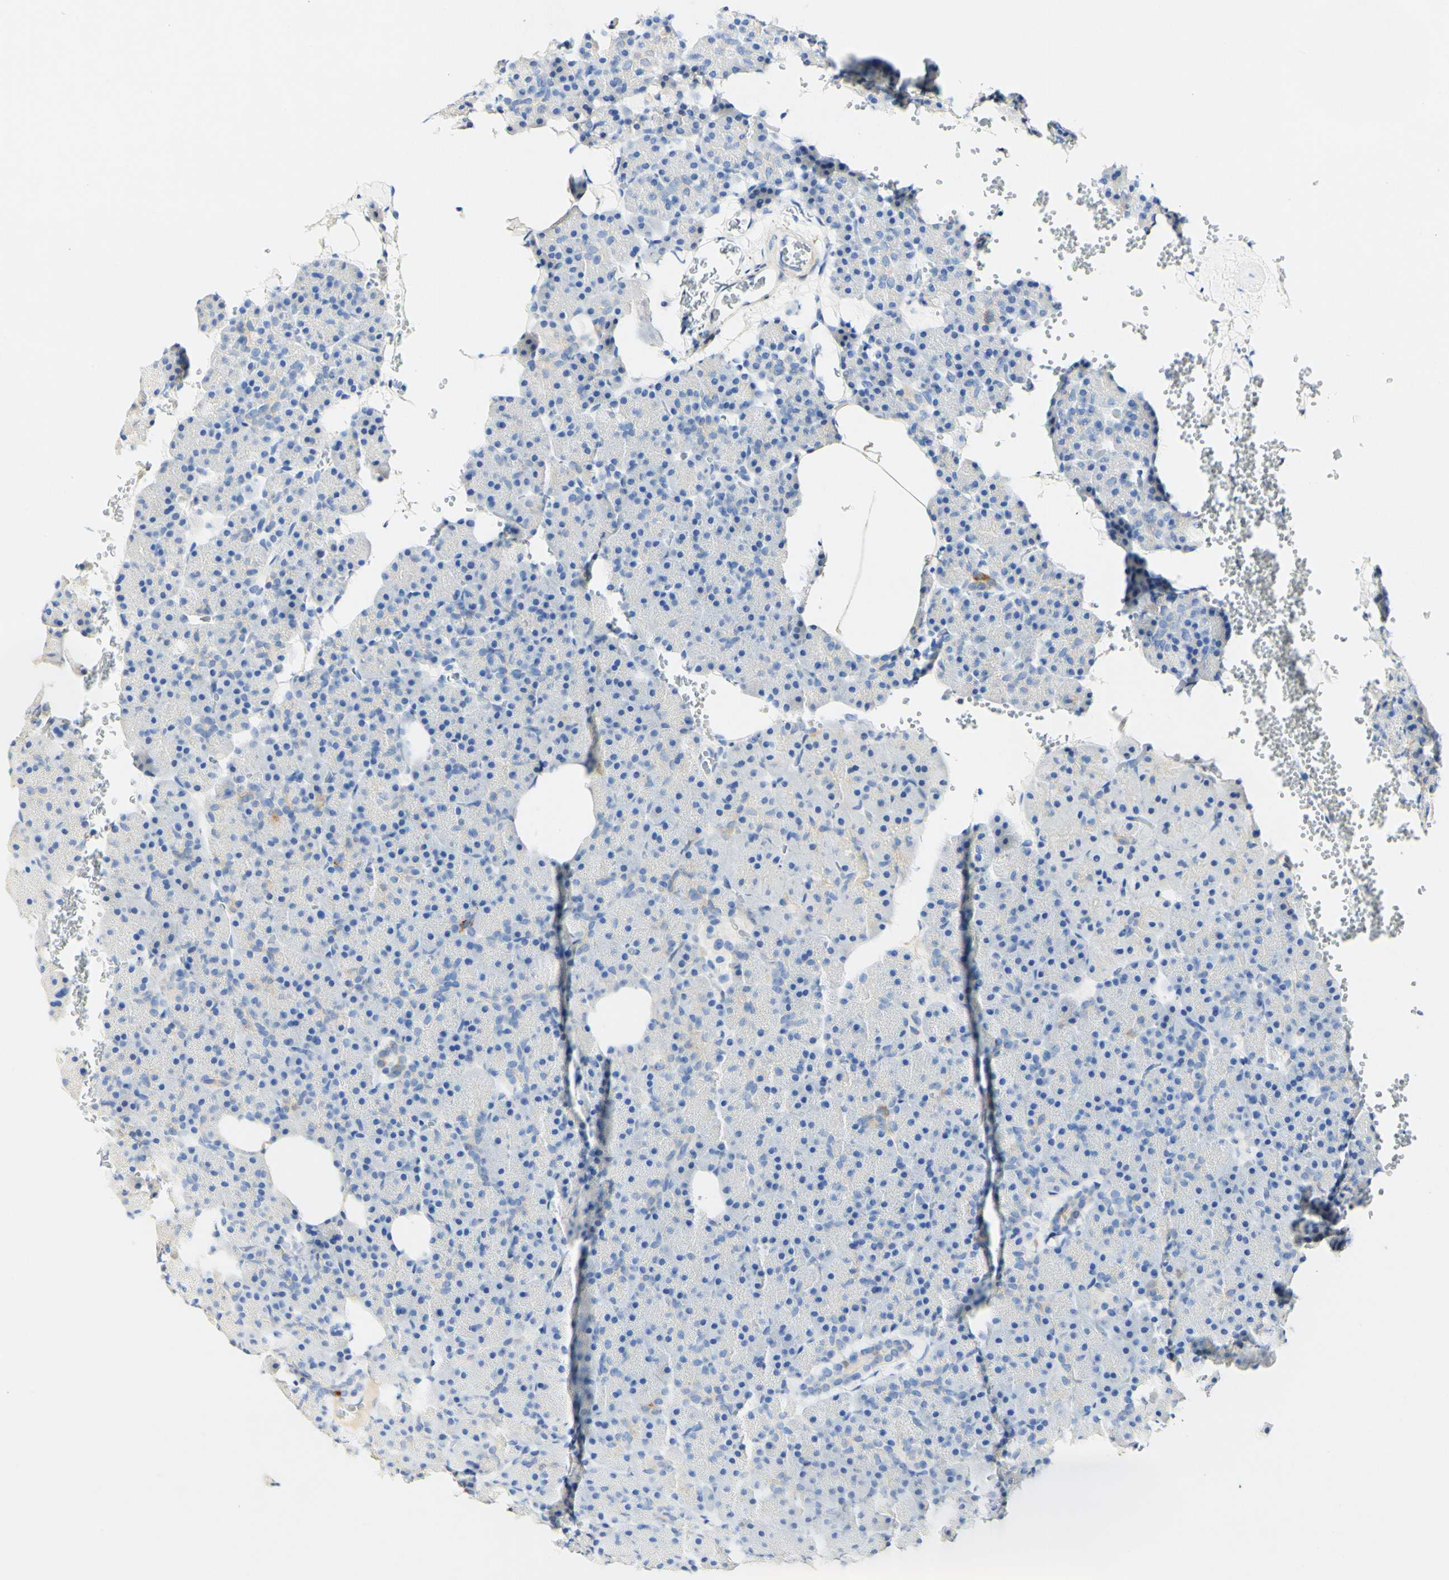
{"staining": {"intensity": "strong", "quantity": "<25%", "location": "cytoplasmic/membranous"}, "tissue": "pancreas", "cell_type": "Exocrine glandular cells", "image_type": "normal", "snomed": [{"axis": "morphology", "description": "Normal tissue, NOS"}, {"axis": "topography", "description": "Pancreas"}], "caption": "Immunohistochemical staining of normal pancreas displays medium levels of strong cytoplasmic/membranous positivity in about <25% of exocrine glandular cells.", "gene": "PIGR", "patient": {"sex": "female", "age": 35}}